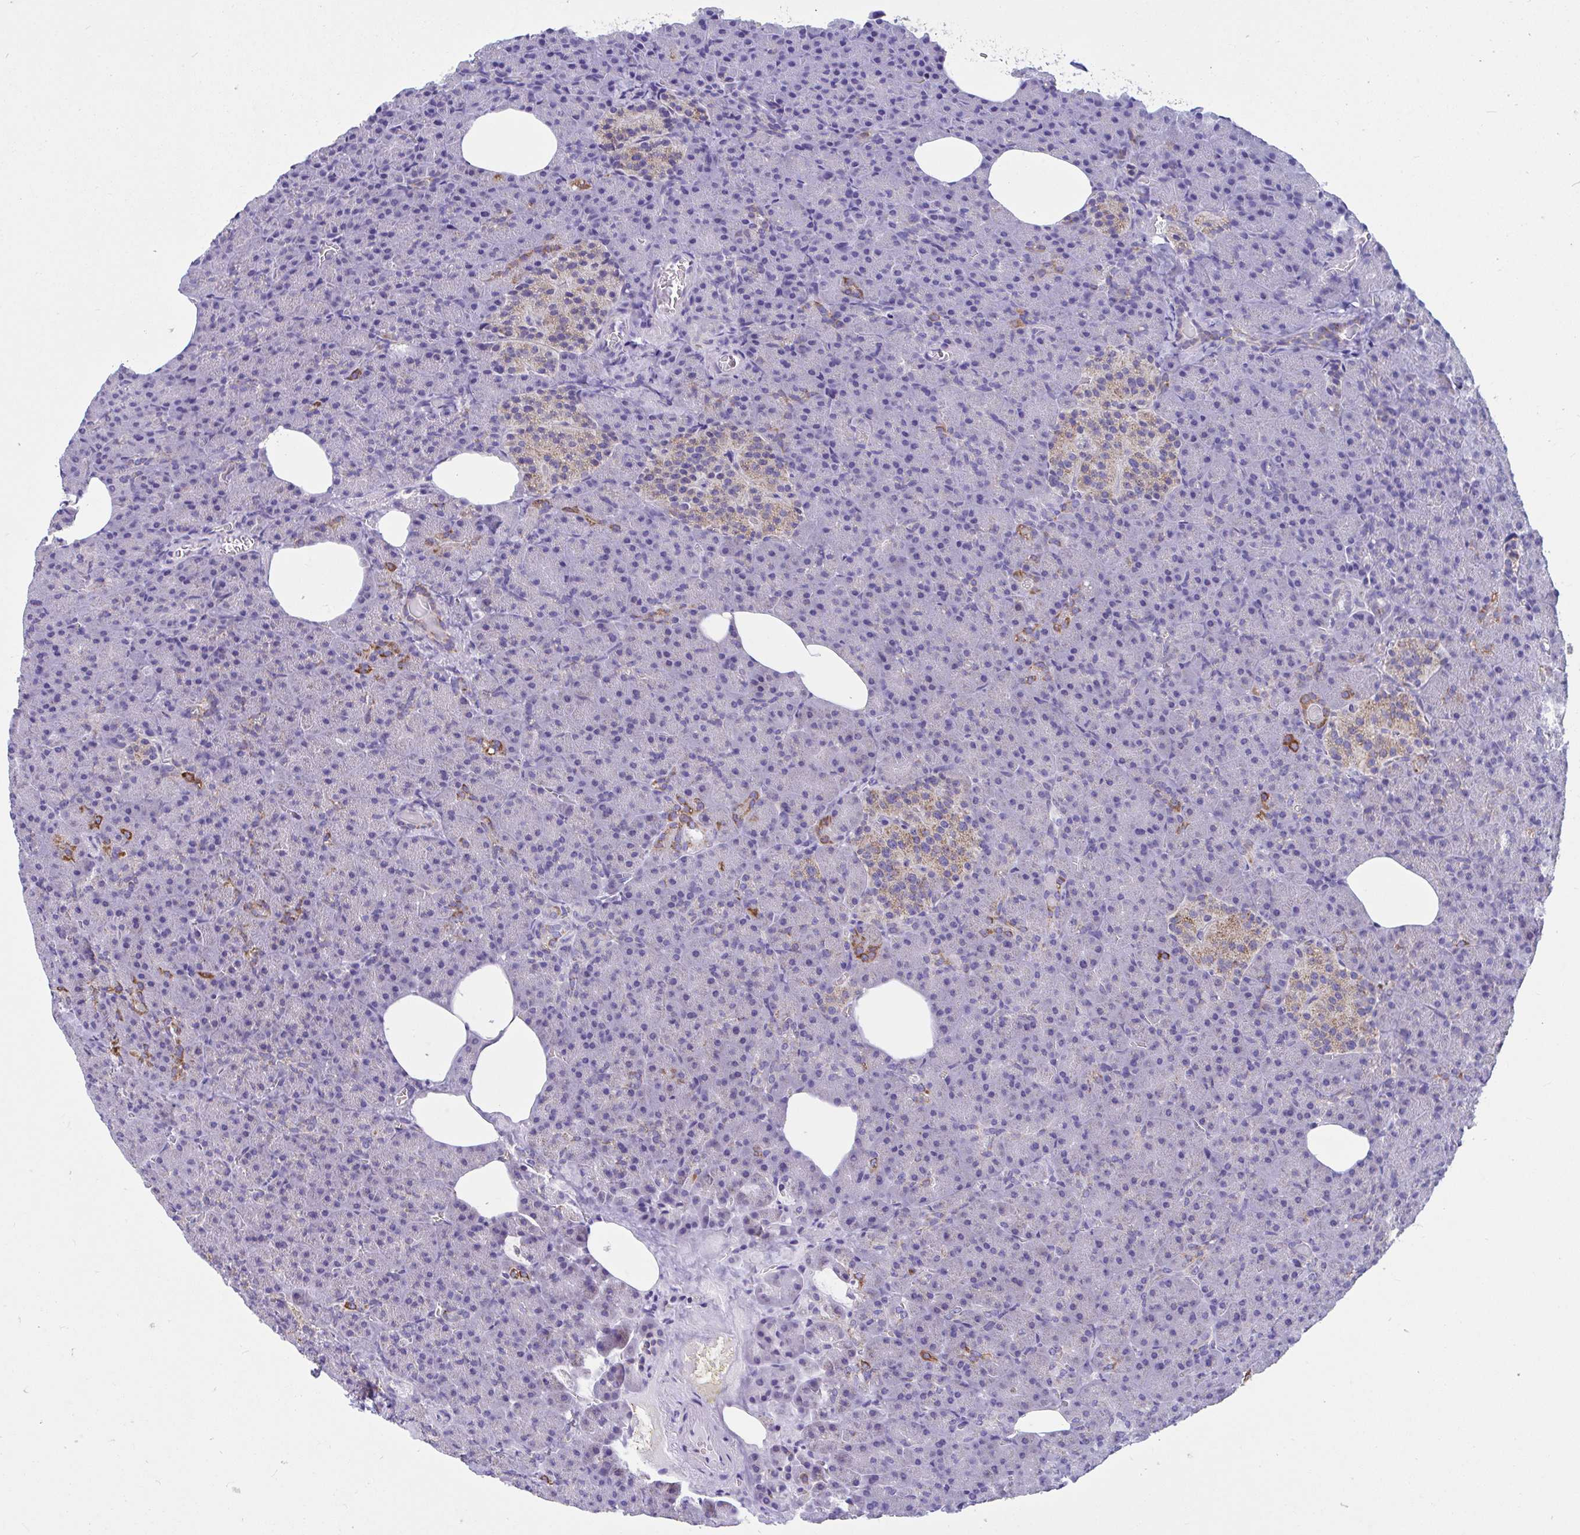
{"staining": {"intensity": "moderate", "quantity": "25%-75%", "location": "cytoplasmic/membranous"}, "tissue": "pancreas", "cell_type": "Exocrine glandular cells", "image_type": "normal", "snomed": [{"axis": "morphology", "description": "Normal tissue, NOS"}, {"axis": "topography", "description": "Pancreas"}], "caption": "An IHC photomicrograph of normal tissue is shown. Protein staining in brown shows moderate cytoplasmic/membranous positivity in pancreas within exocrine glandular cells. (DAB (3,3'-diaminobenzidine) IHC with brightfield microscopy, high magnification).", "gene": "OR13A1", "patient": {"sex": "female", "age": 74}}